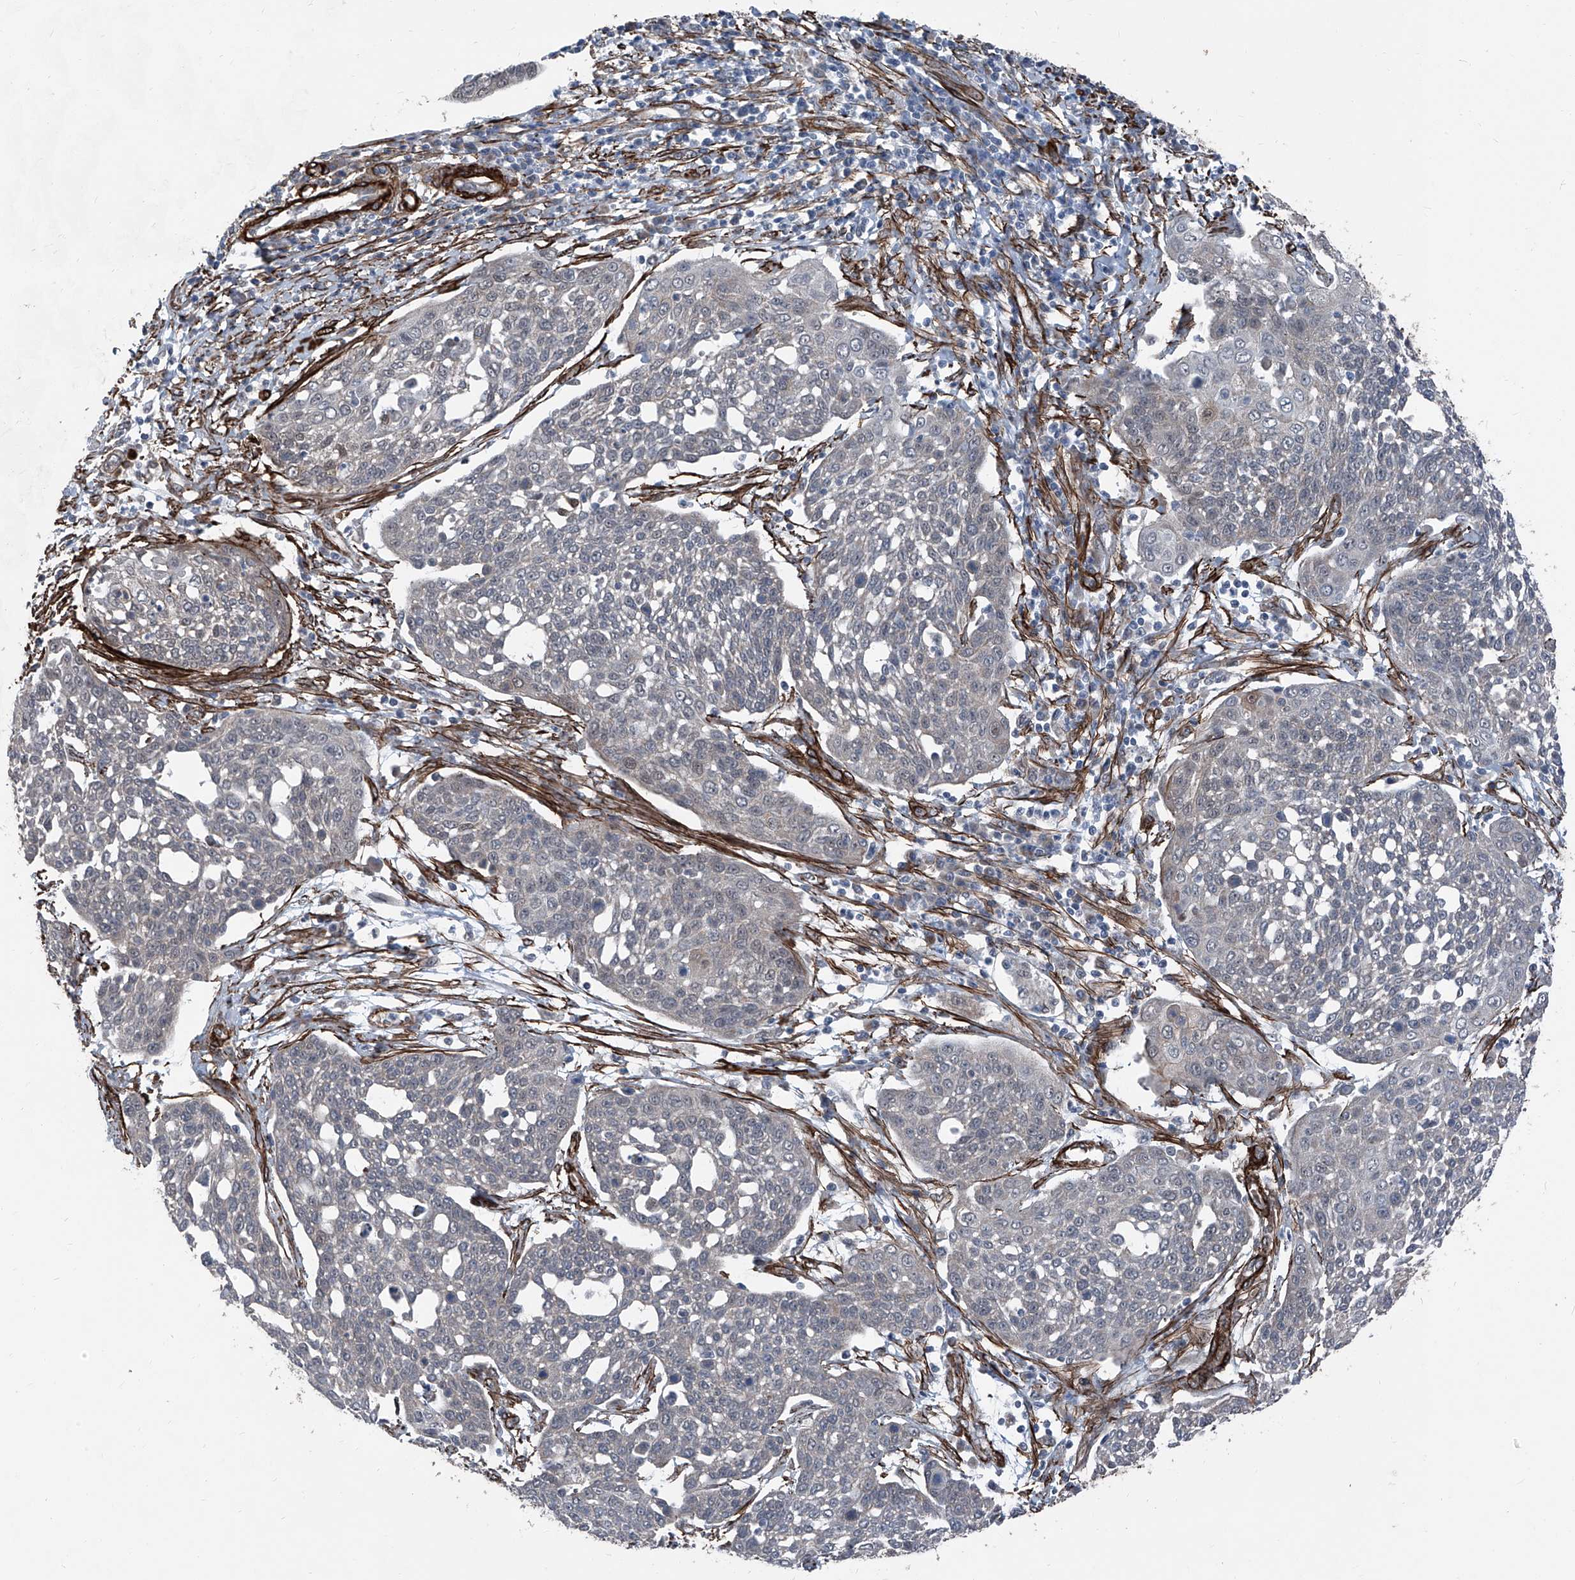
{"staining": {"intensity": "negative", "quantity": "none", "location": "none"}, "tissue": "cervical cancer", "cell_type": "Tumor cells", "image_type": "cancer", "snomed": [{"axis": "morphology", "description": "Squamous cell carcinoma, NOS"}, {"axis": "topography", "description": "Cervix"}], "caption": "This is an immunohistochemistry (IHC) histopathology image of cervical squamous cell carcinoma. There is no staining in tumor cells.", "gene": "COA7", "patient": {"sex": "female", "age": 34}}